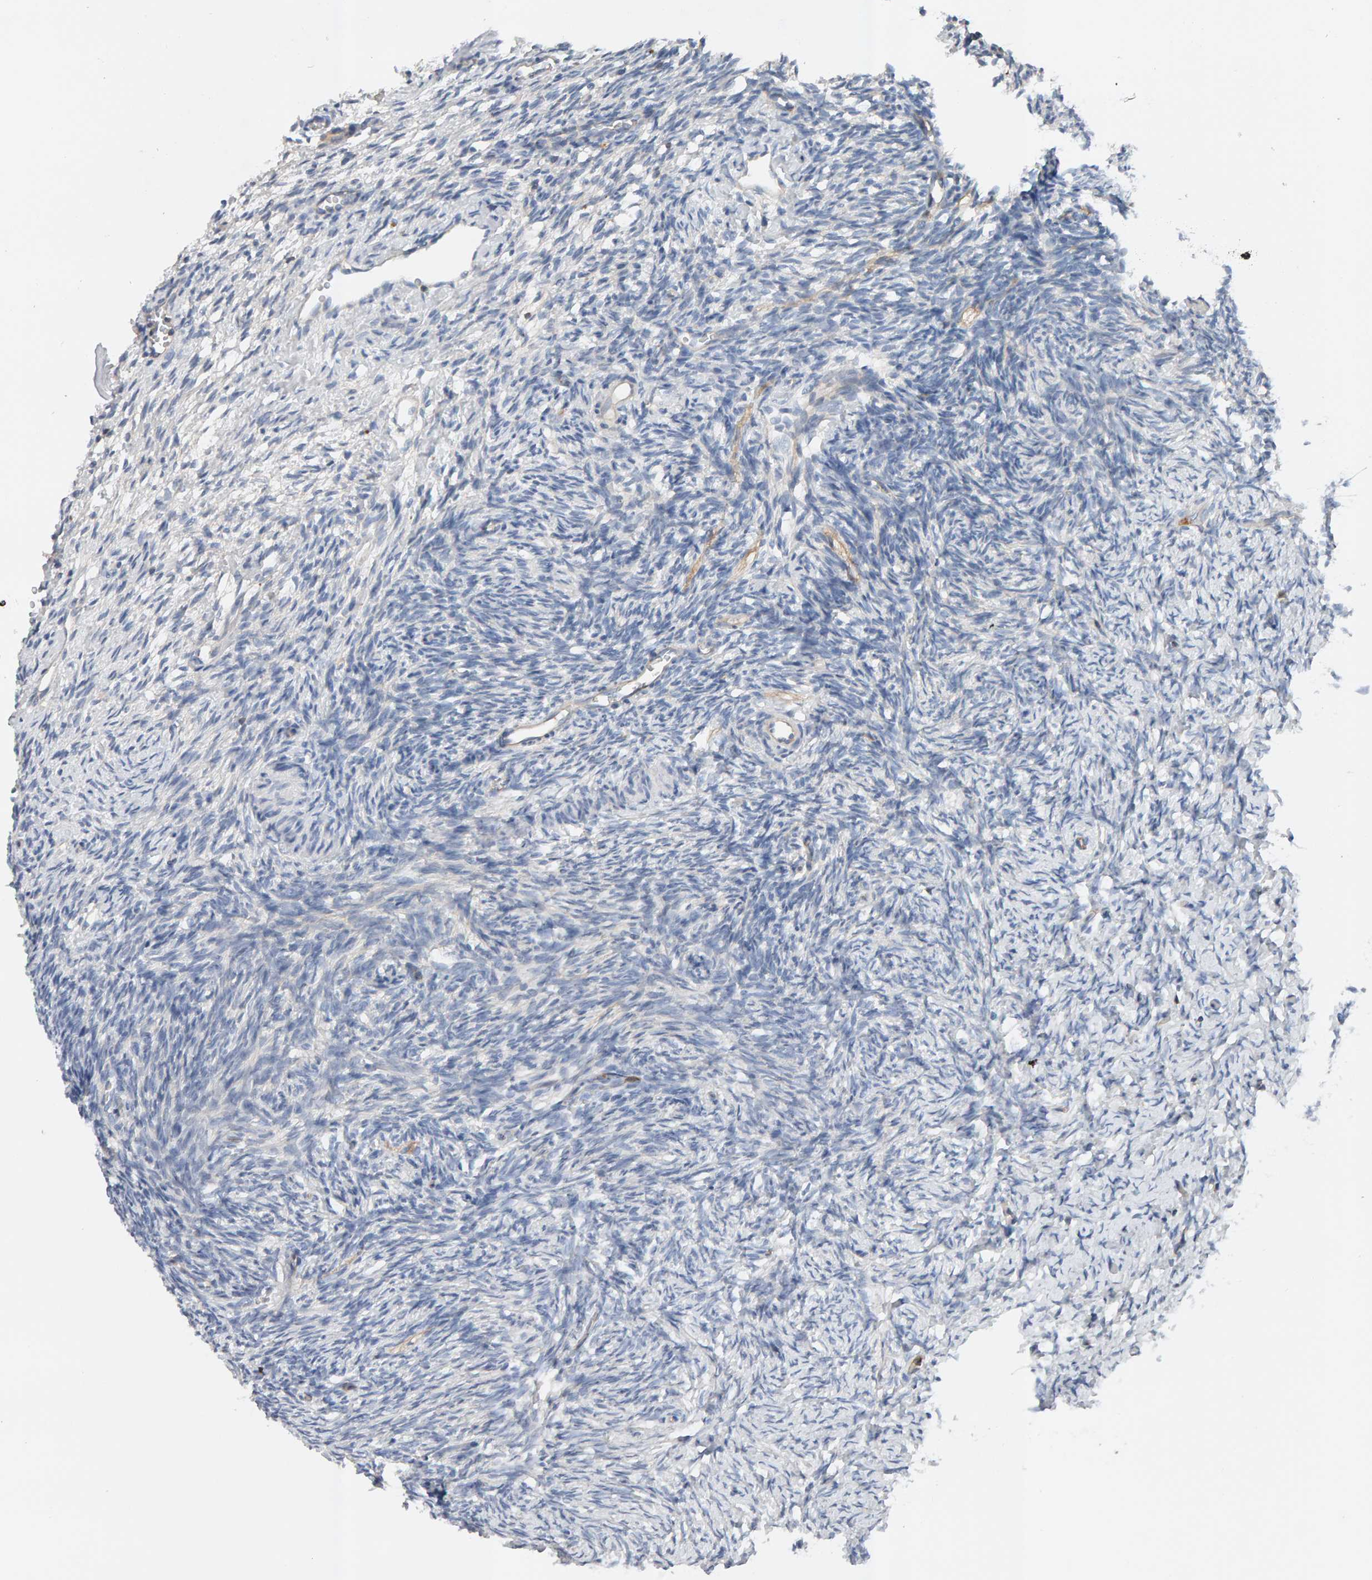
{"staining": {"intensity": "negative", "quantity": "none", "location": "none"}, "tissue": "ovary", "cell_type": "Ovarian stroma cells", "image_type": "normal", "snomed": [{"axis": "morphology", "description": "Normal tissue, NOS"}, {"axis": "topography", "description": "Ovary"}], "caption": "There is no significant staining in ovarian stroma cells of ovary. (Stains: DAB (3,3'-diaminobenzidine) immunohistochemistry with hematoxylin counter stain, Microscopy: brightfield microscopy at high magnification).", "gene": "FYN", "patient": {"sex": "female", "age": 34}}